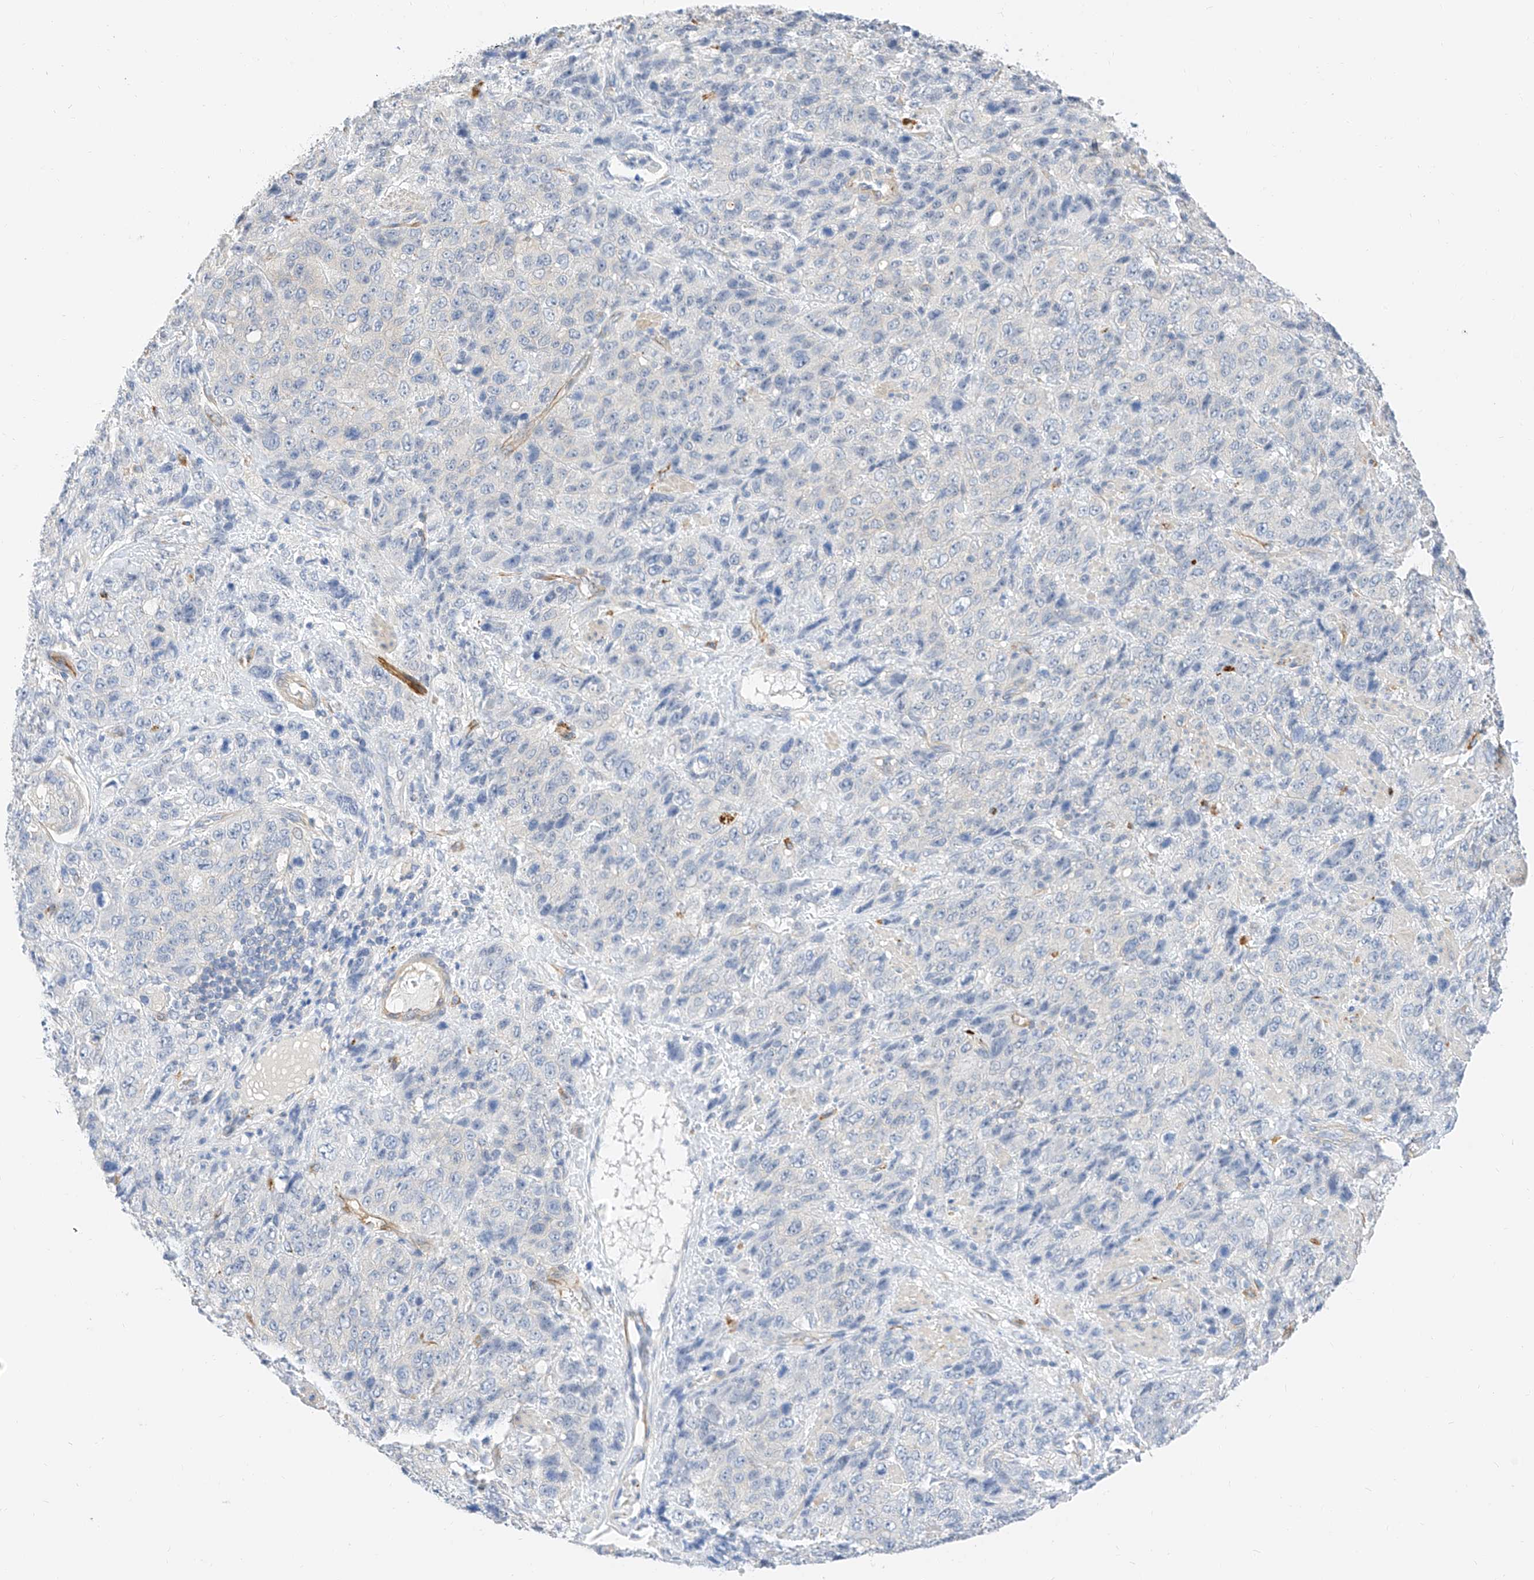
{"staining": {"intensity": "negative", "quantity": "none", "location": "none"}, "tissue": "stomach cancer", "cell_type": "Tumor cells", "image_type": "cancer", "snomed": [{"axis": "morphology", "description": "Adenocarcinoma, NOS"}, {"axis": "topography", "description": "Stomach"}], "caption": "Immunohistochemistry (IHC) histopathology image of neoplastic tissue: human adenocarcinoma (stomach) stained with DAB demonstrates no significant protein staining in tumor cells.", "gene": "CDCP2", "patient": {"sex": "male", "age": 48}}